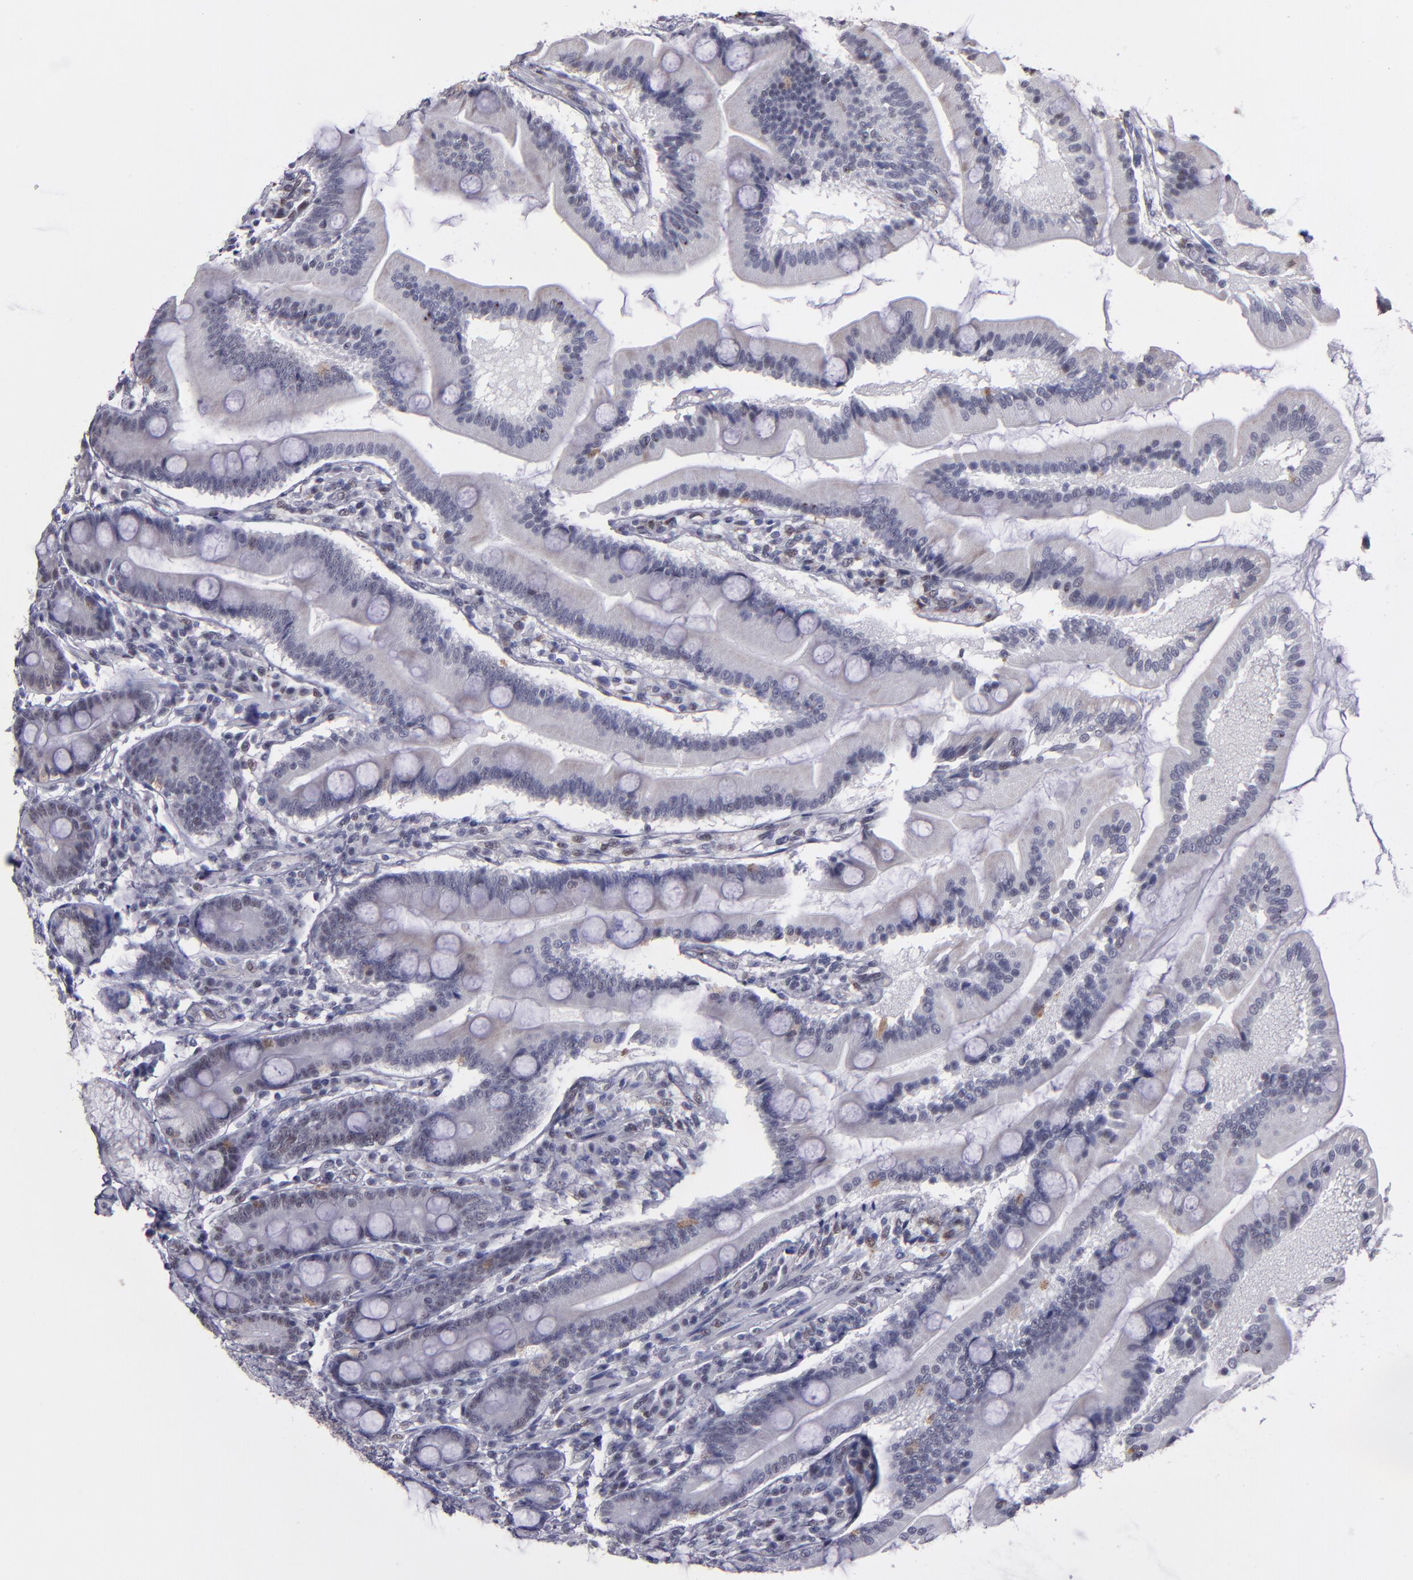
{"staining": {"intensity": "weak", "quantity": "<25%", "location": "nuclear"}, "tissue": "duodenum", "cell_type": "Glandular cells", "image_type": "normal", "snomed": [{"axis": "morphology", "description": "Normal tissue, NOS"}, {"axis": "topography", "description": "Duodenum"}], "caption": "A high-resolution histopathology image shows immunohistochemistry staining of unremarkable duodenum, which displays no significant positivity in glandular cells. (Immunohistochemistry, brightfield microscopy, high magnification).", "gene": "OTUB2", "patient": {"sex": "female", "age": 64}}